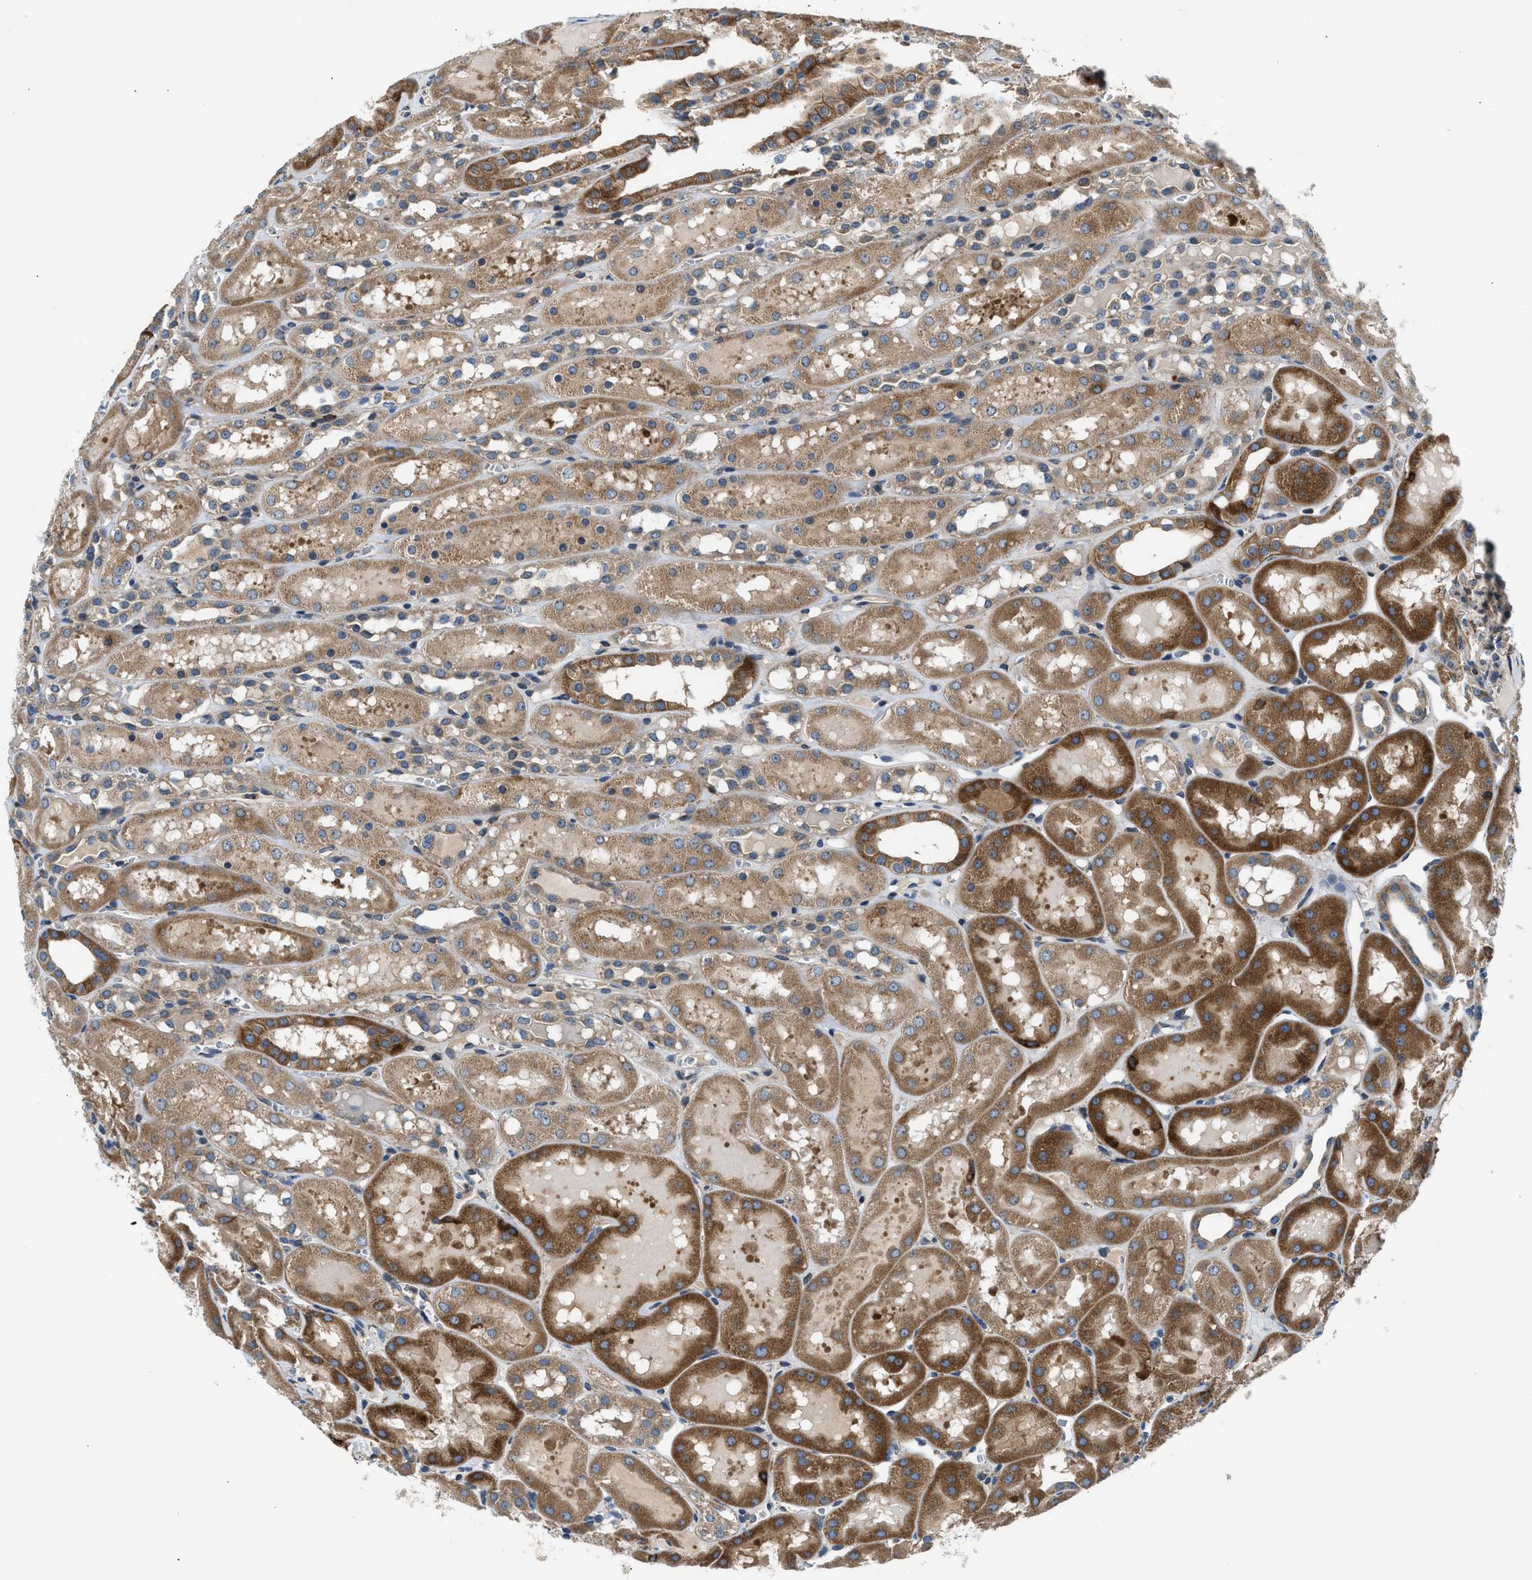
{"staining": {"intensity": "moderate", "quantity": "<25%", "location": "cytoplasmic/membranous"}, "tissue": "kidney", "cell_type": "Cells in glomeruli", "image_type": "normal", "snomed": [{"axis": "morphology", "description": "Normal tissue, NOS"}, {"axis": "topography", "description": "Kidney"}, {"axis": "topography", "description": "Urinary bladder"}], "caption": "Protein expression analysis of normal kidney reveals moderate cytoplasmic/membranous expression in approximately <25% of cells in glomeruli.", "gene": "LPIN2", "patient": {"sex": "male", "age": 16}}